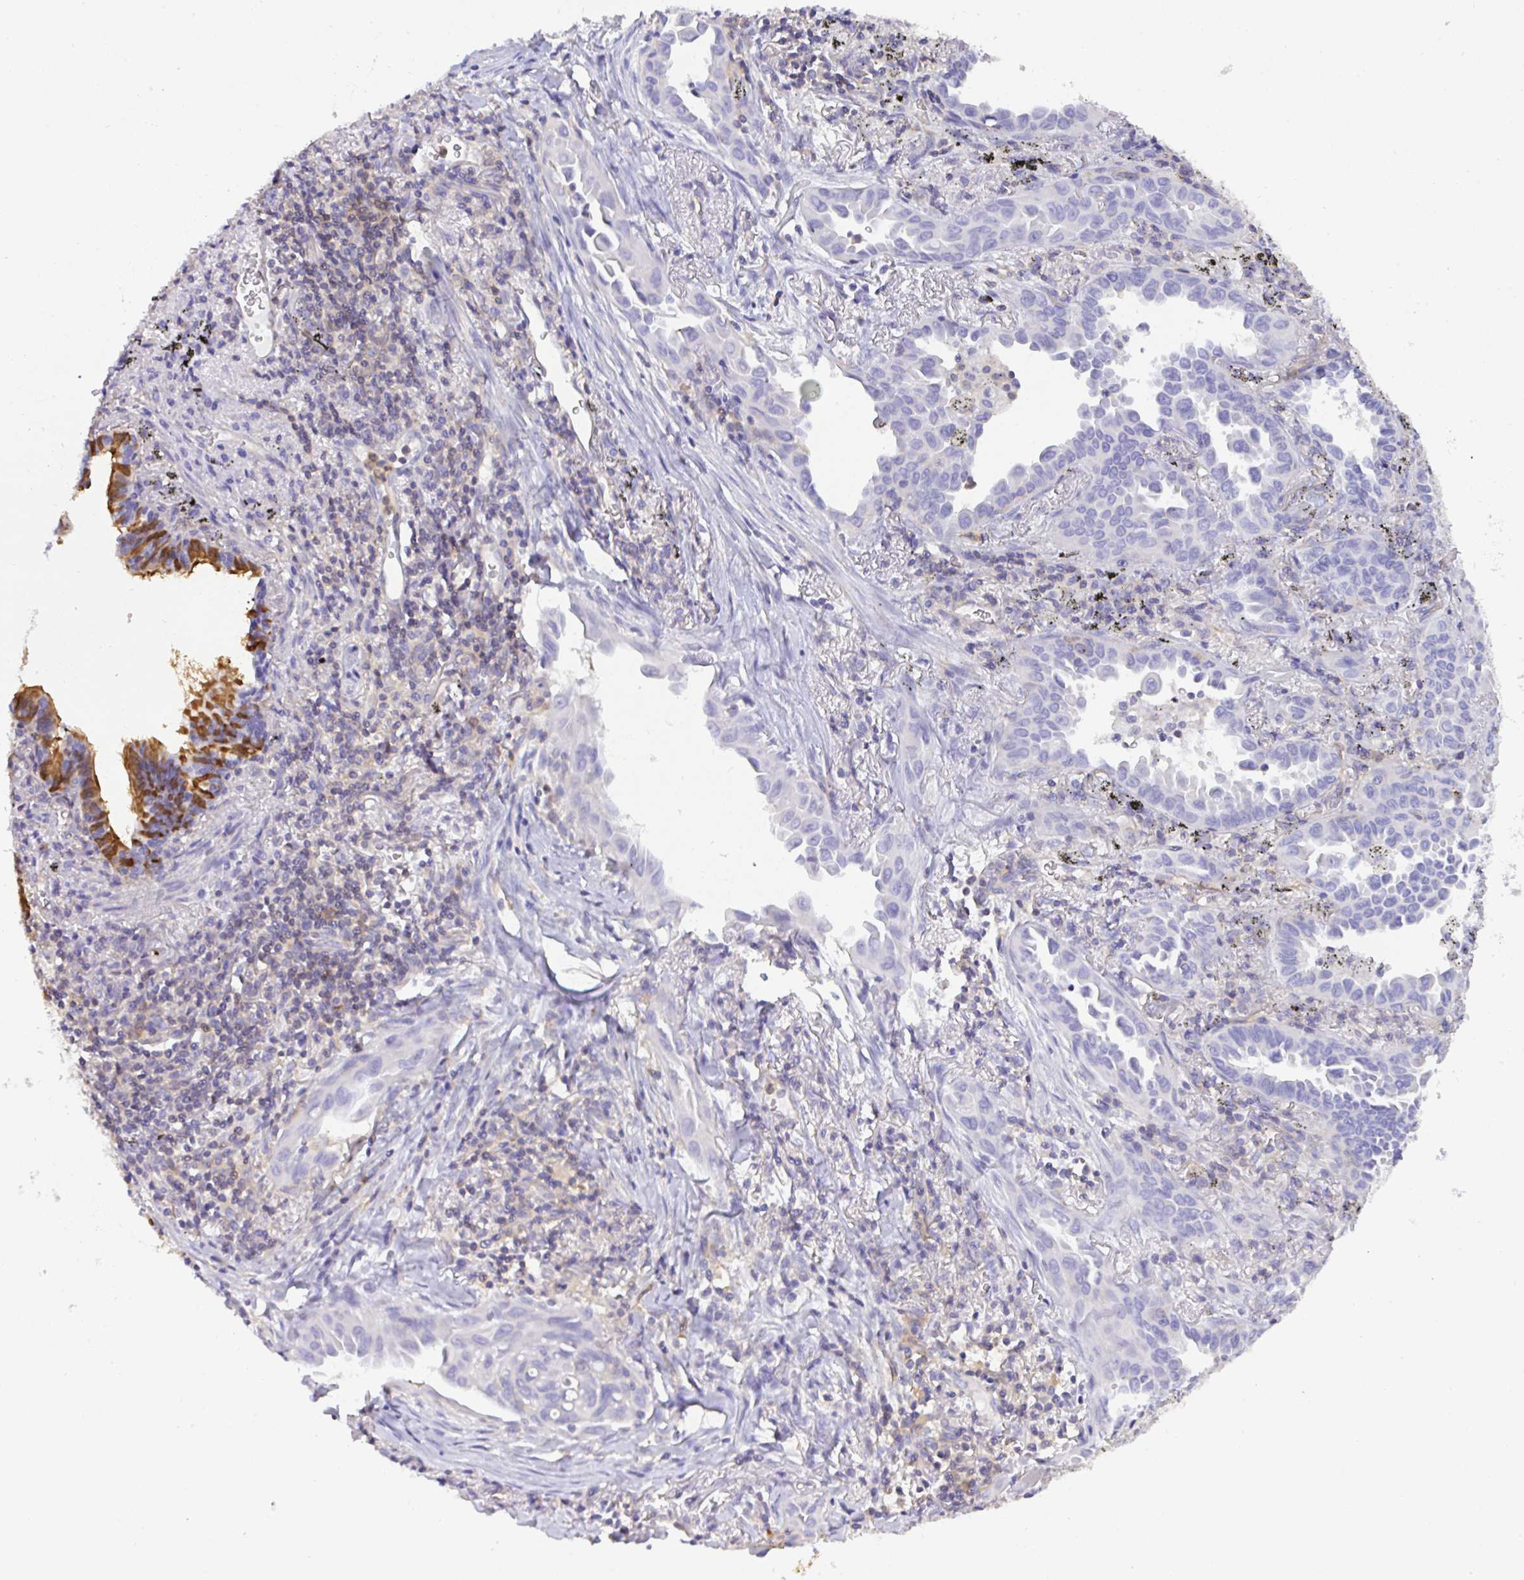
{"staining": {"intensity": "negative", "quantity": "none", "location": "none"}, "tissue": "lung cancer", "cell_type": "Tumor cells", "image_type": "cancer", "snomed": [{"axis": "morphology", "description": "Adenocarcinoma, NOS"}, {"axis": "topography", "description": "Lung"}], "caption": "The micrograph exhibits no staining of tumor cells in lung cancer (adenocarcinoma).", "gene": "TNFAIP8", "patient": {"sex": "male", "age": 68}}